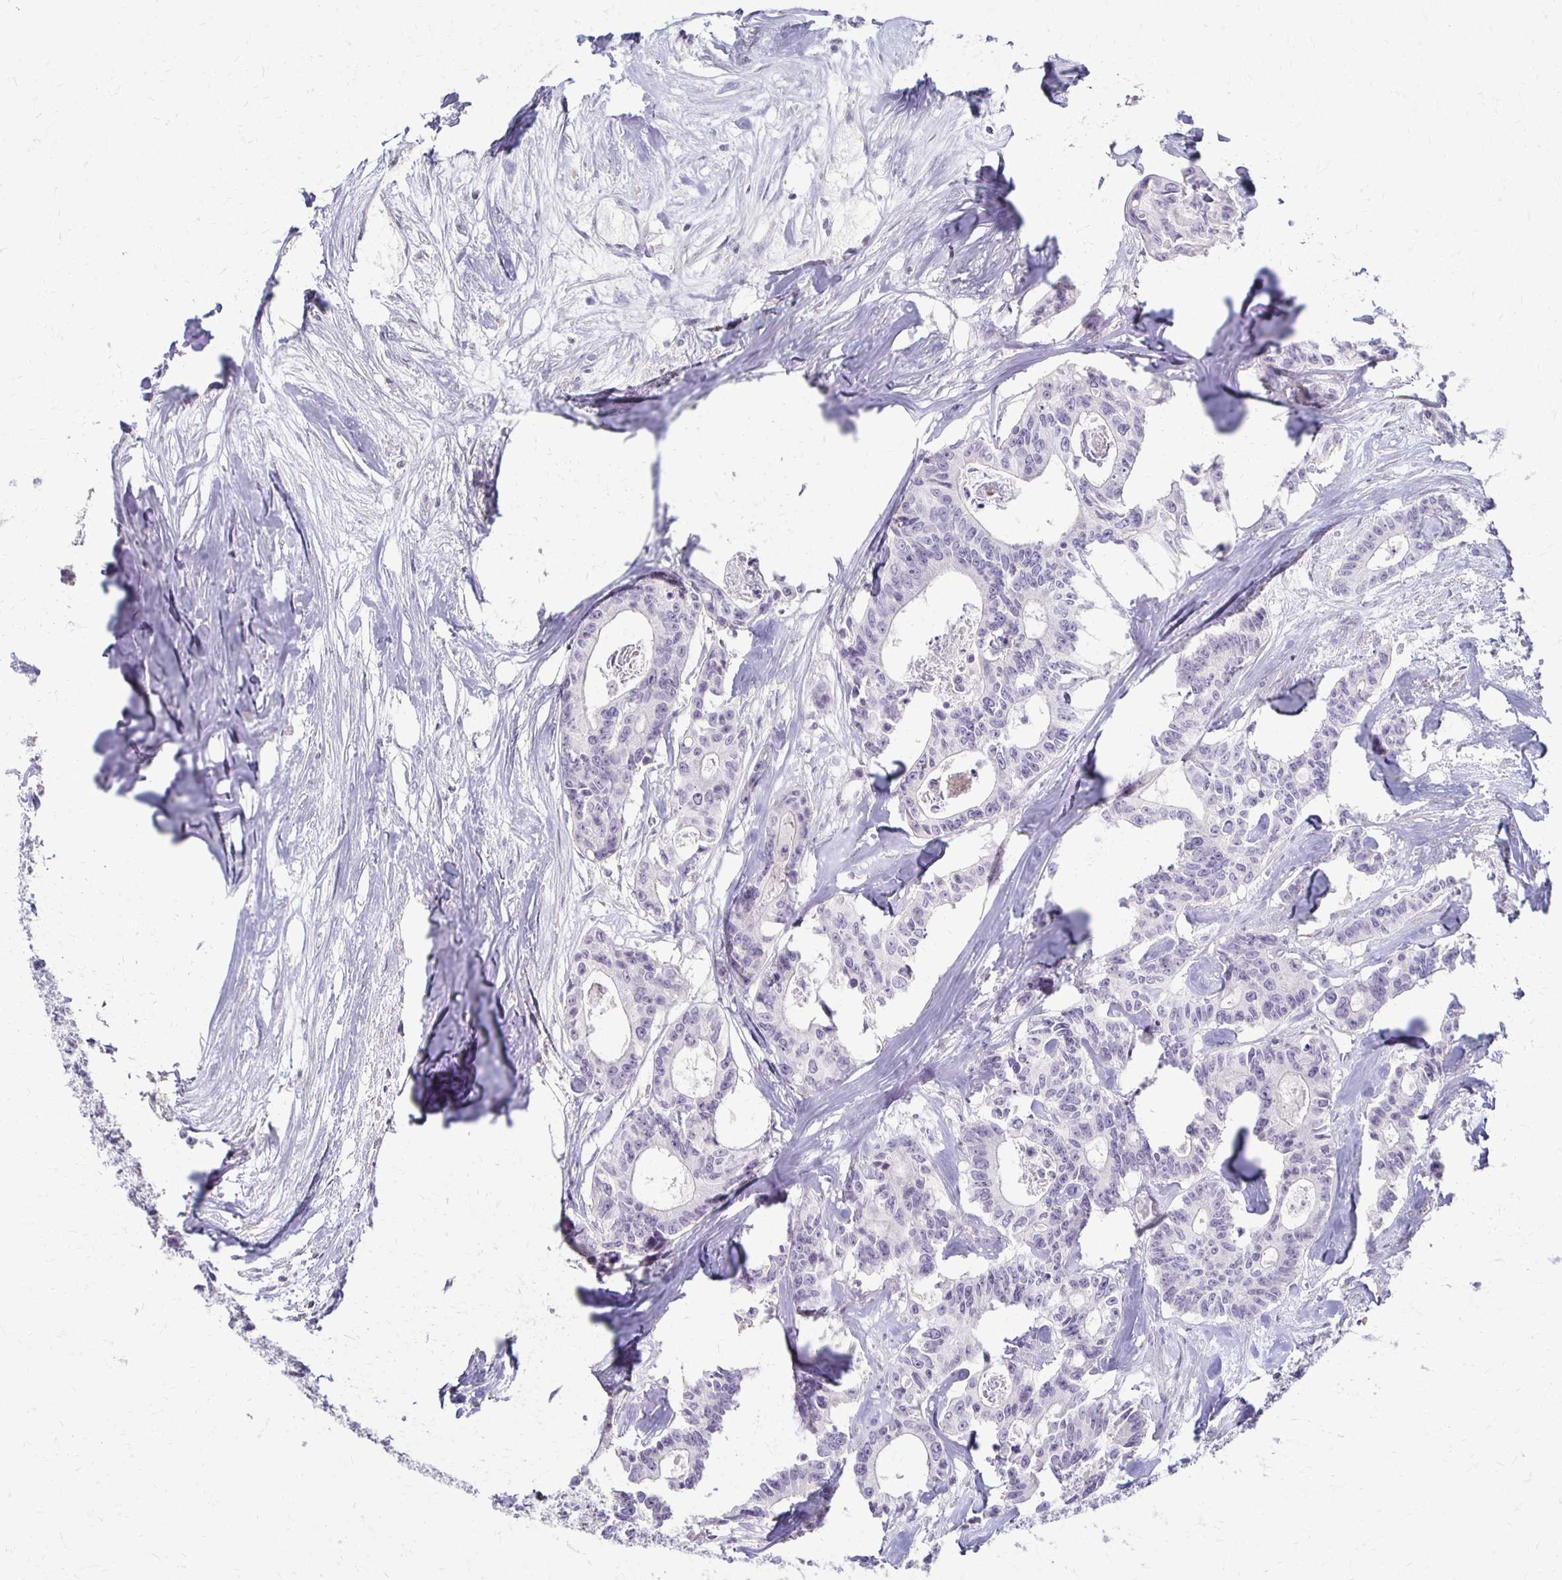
{"staining": {"intensity": "negative", "quantity": "none", "location": "none"}, "tissue": "colorectal cancer", "cell_type": "Tumor cells", "image_type": "cancer", "snomed": [{"axis": "morphology", "description": "Adenocarcinoma, NOS"}, {"axis": "topography", "description": "Rectum"}], "caption": "High power microscopy micrograph of an immunohistochemistry micrograph of colorectal cancer (adenocarcinoma), revealing no significant staining in tumor cells.", "gene": "FOXO4", "patient": {"sex": "male", "age": 57}}